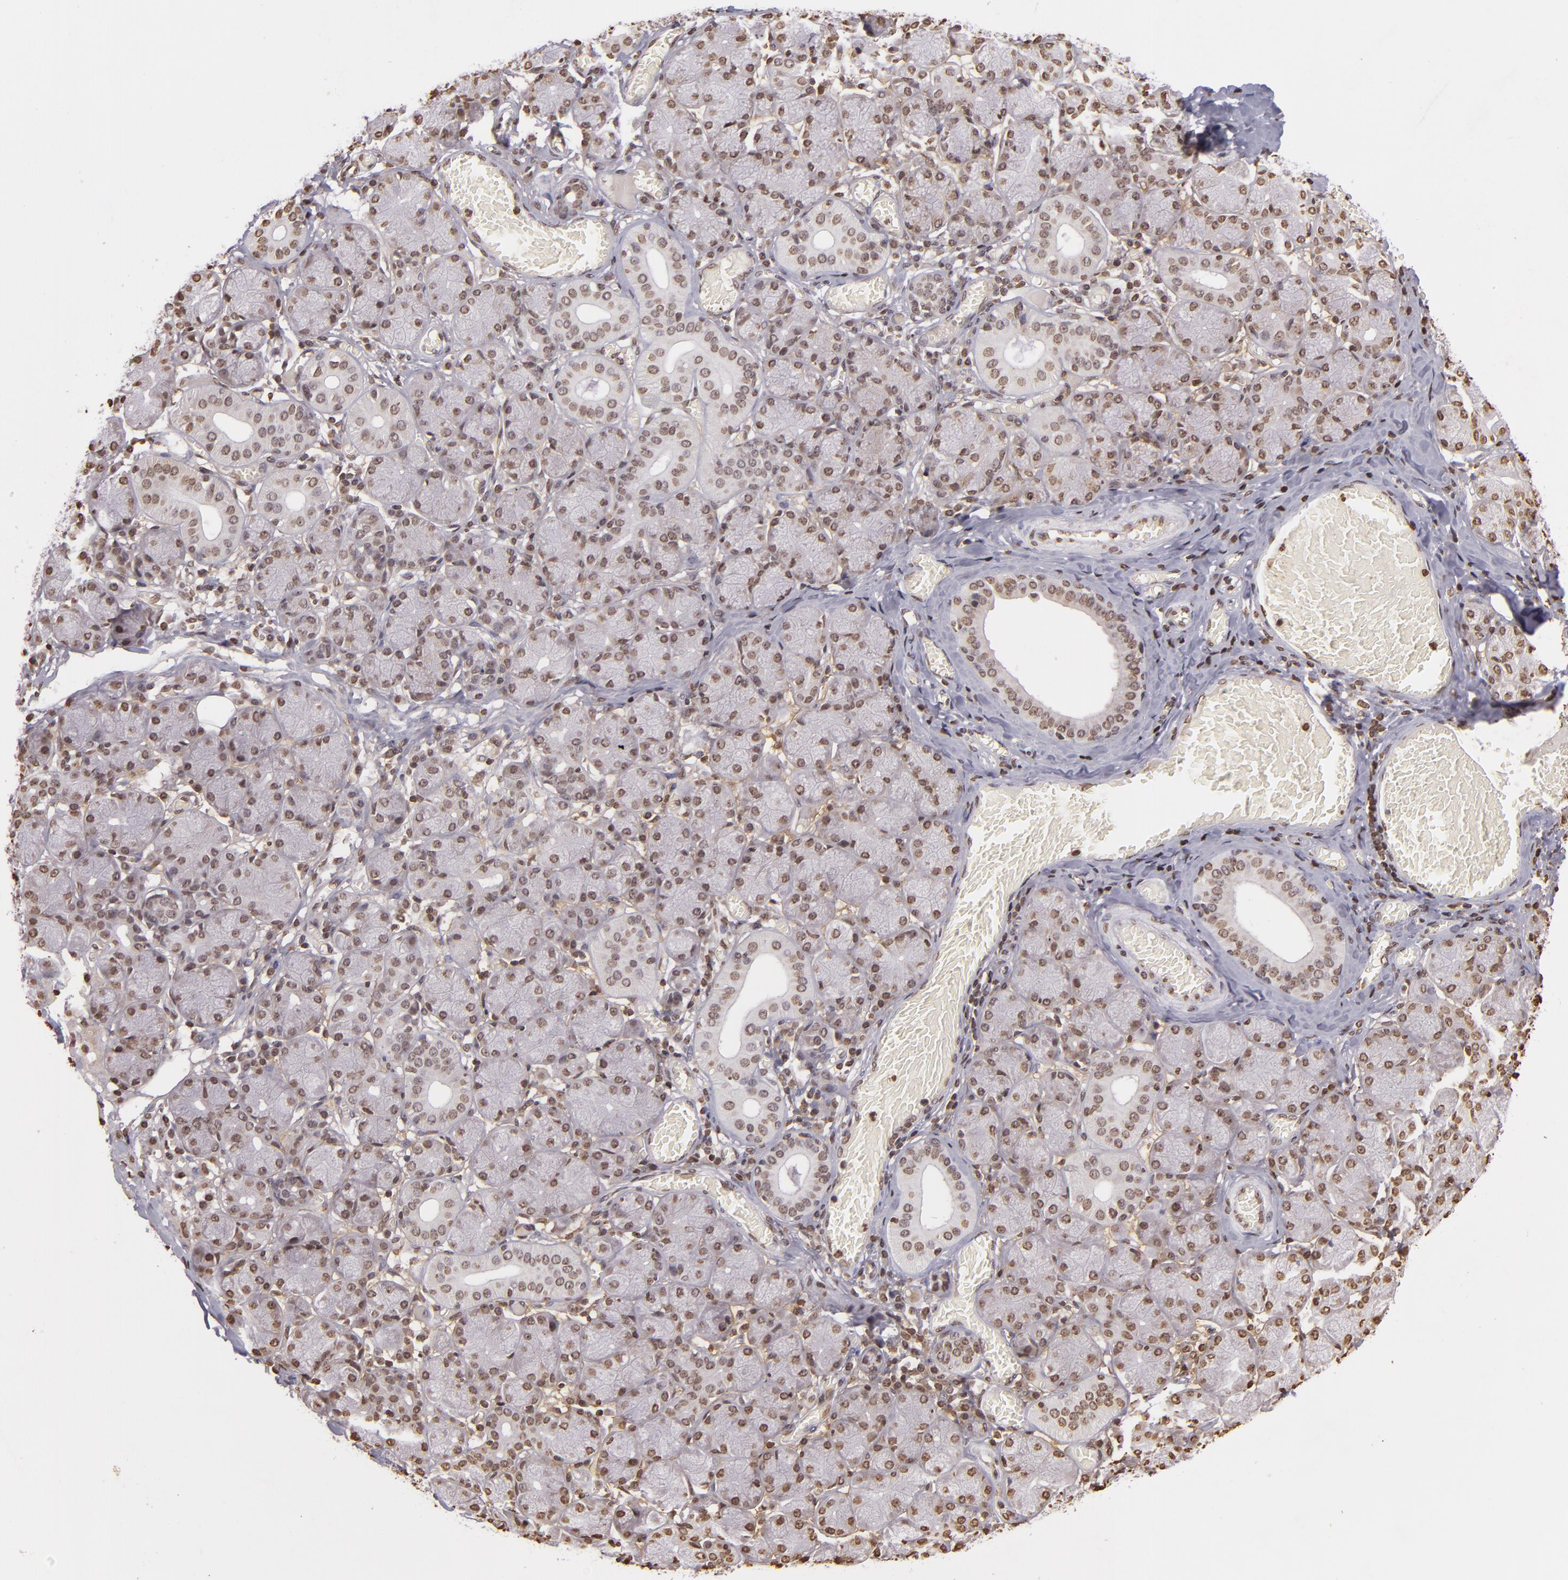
{"staining": {"intensity": "moderate", "quantity": ">75%", "location": "nuclear"}, "tissue": "salivary gland", "cell_type": "Glandular cells", "image_type": "normal", "snomed": [{"axis": "morphology", "description": "Normal tissue, NOS"}, {"axis": "topography", "description": "Salivary gland"}], "caption": "Glandular cells demonstrate medium levels of moderate nuclear expression in about >75% of cells in unremarkable salivary gland. The protein of interest is stained brown, and the nuclei are stained in blue (DAB IHC with brightfield microscopy, high magnification).", "gene": "THRB", "patient": {"sex": "female", "age": 24}}